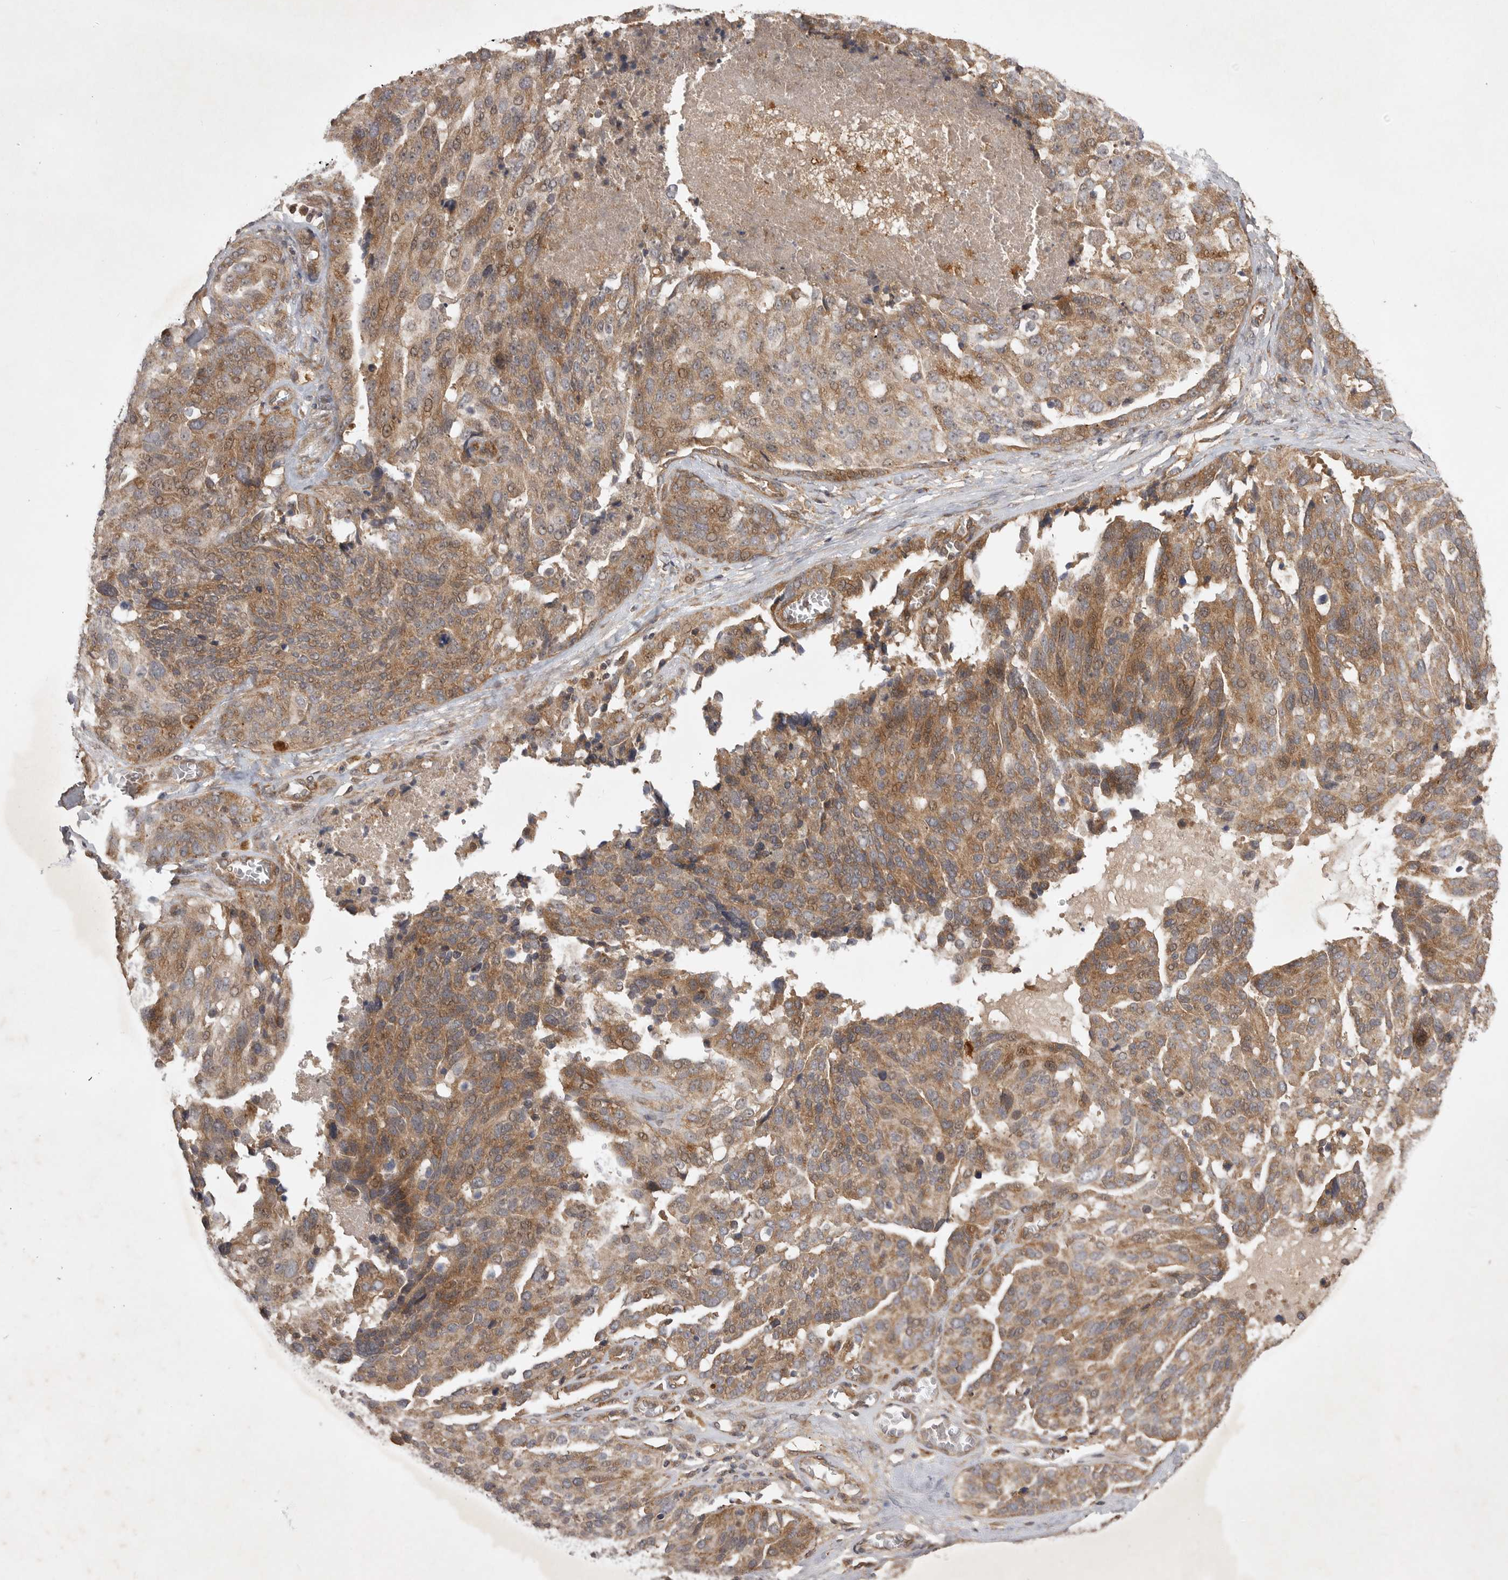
{"staining": {"intensity": "moderate", "quantity": ">75%", "location": "cytoplasmic/membranous"}, "tissue": "ovarian cancer", "cell_type": "Tumor cells", "image_type": "cancer", "snomed": [{"axis": "morphology", "description": "Cystadenocarcinoma, serous, NOS"}, {"axis": "topography", "description": "Ovary"}], "caption": "IHC (DAB) staining of human ovarian serous cystadenocarcinoma reveals moderate cytoplasmic/membranous protein positivity in approximately >75% of tumor cells. (brown staining indicates protein expression, while blue staining denotes nuclei).", "gene": "ZNF232", "patient": {"sex": "female", "age": 44}}